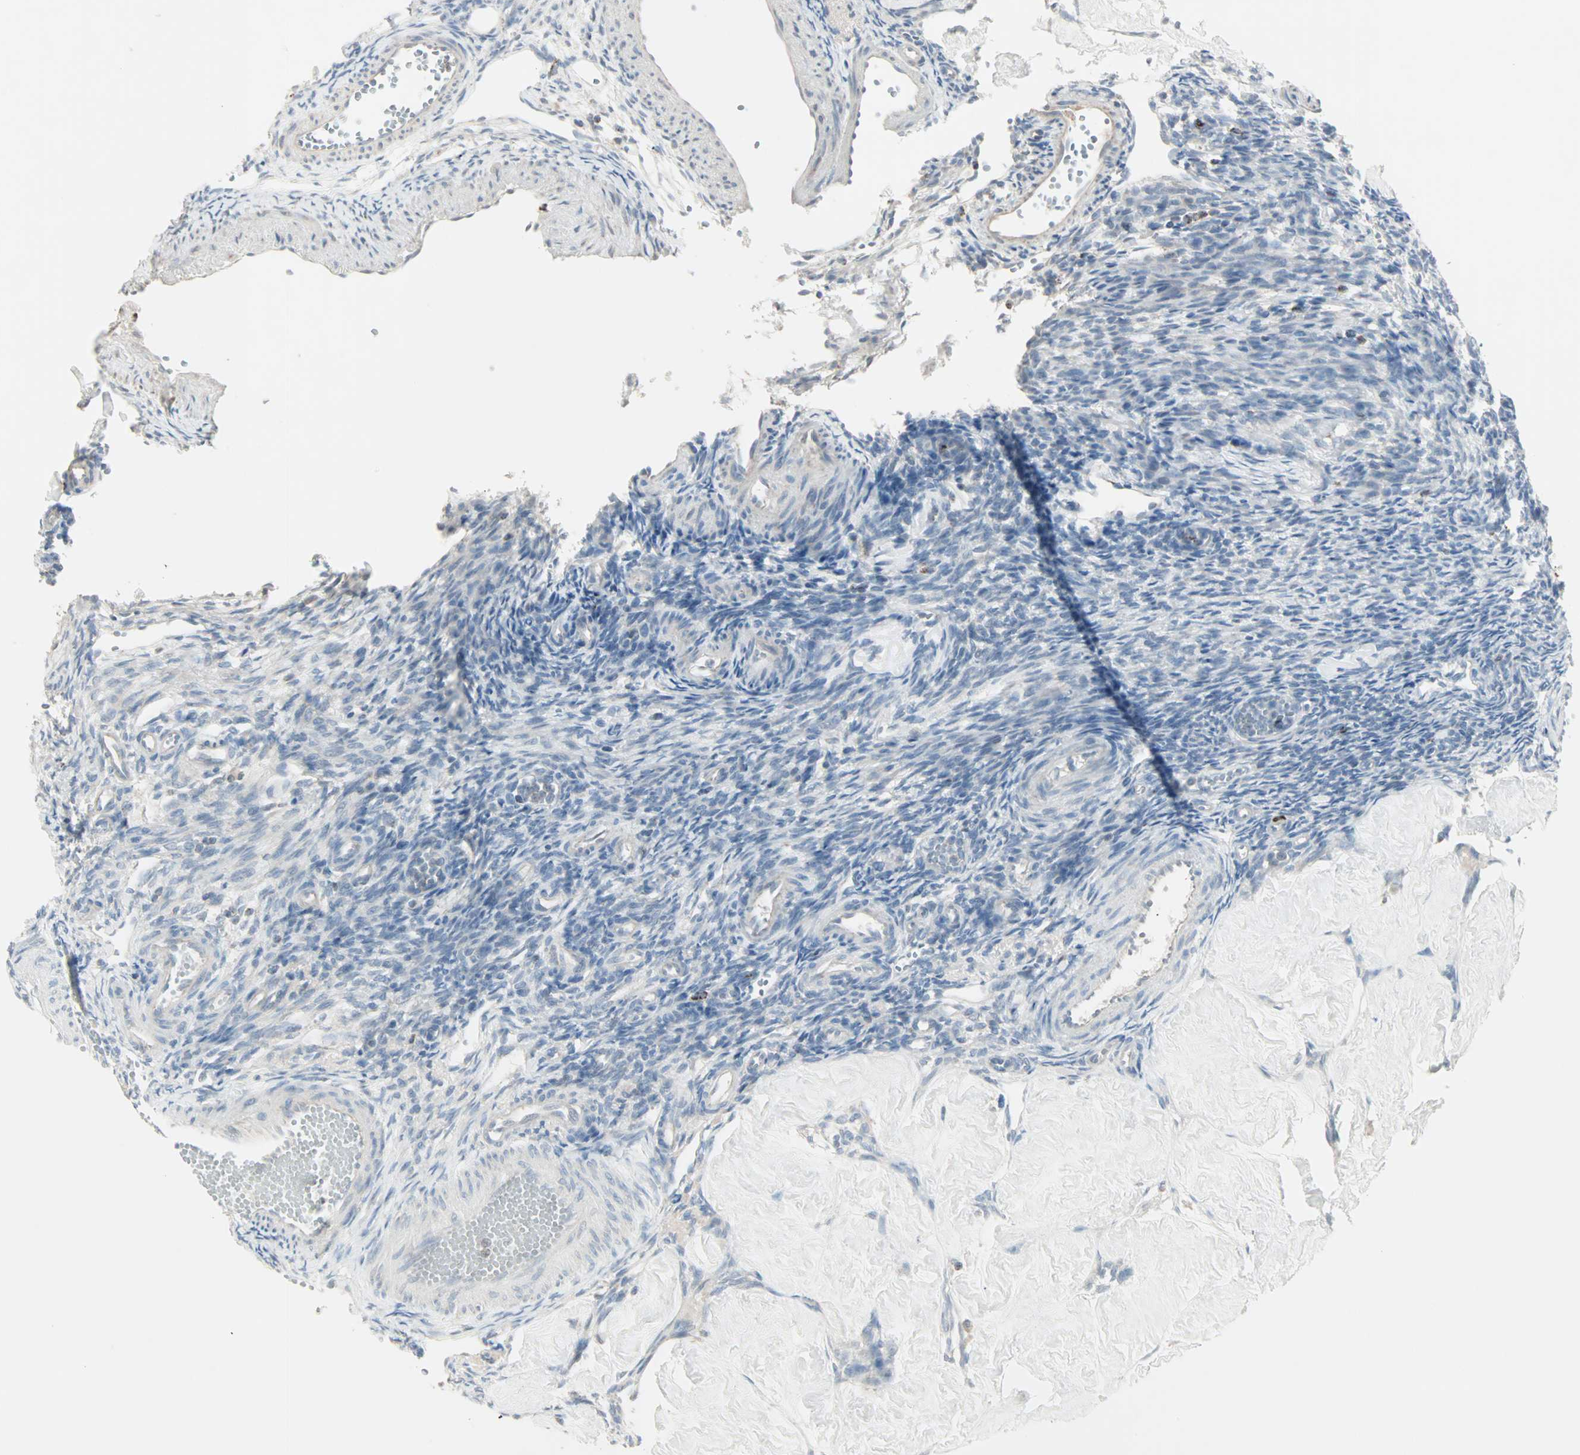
{"staining": {"intensity": "weak", "quantity": "<25%", "location": "cytoplasmic/membranous"}, "tissue": "ovary", "cell_type": "Ovarian stroma cells", "image_type": "normal", "snomed": [{"axis": "morphology", "description": "Normal tissue, NOS"}, {"axis": "topography", "description": "Ovary"}], "caption": "Immunohistochemistry (IHC) image of unremarkable ovary: ovary stained with DAB exhibits no significant protein positivity in ovarian stroma cells. The staining was performed using DAB to visualize the protein expression in brown, while the nuclei were stained in blue with hematoxylin (Magnification: 20x).", "gene": "IDH2", "patient": {"sex": "female", "age": 33}}